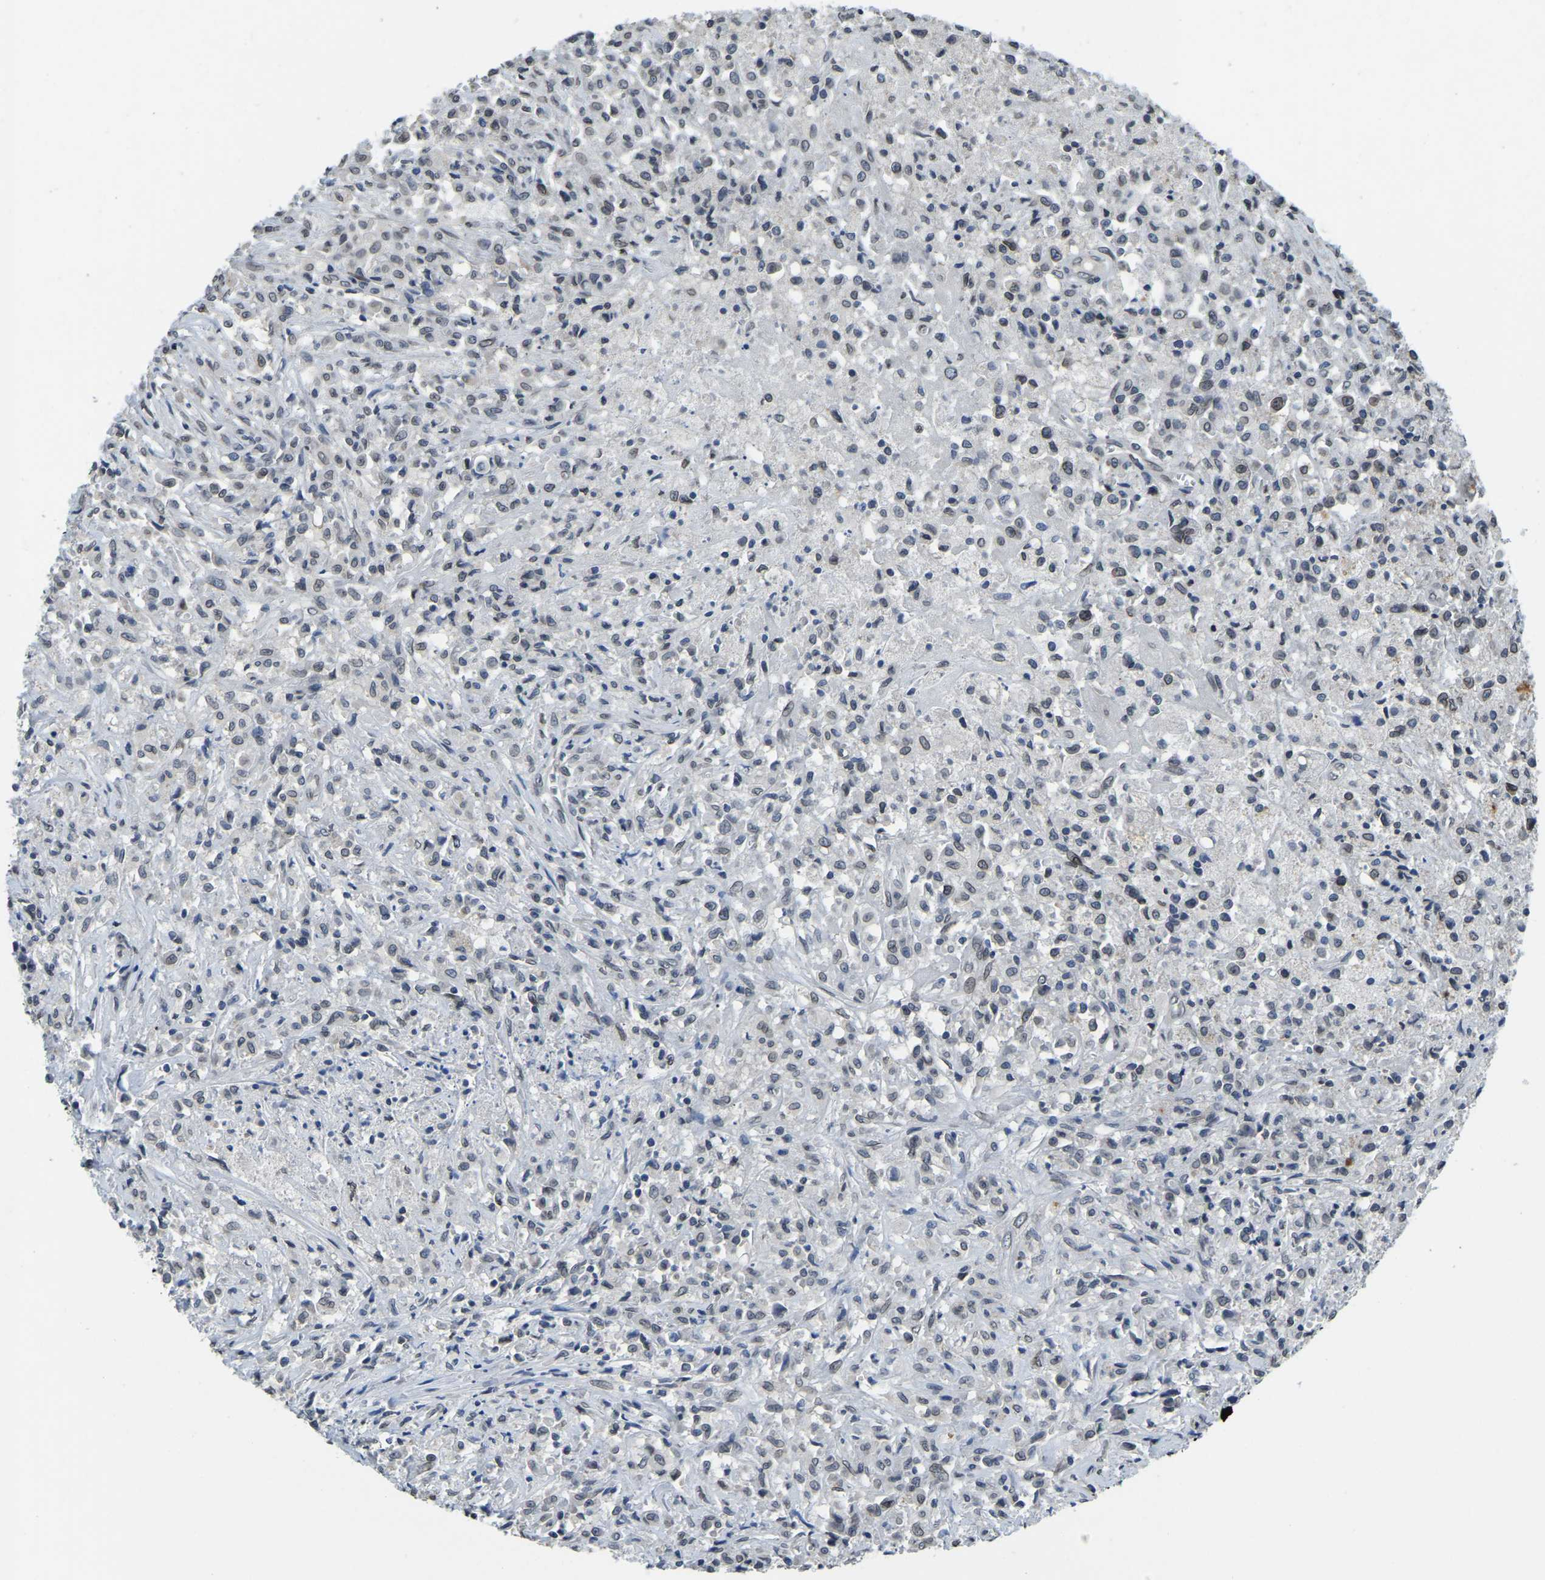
{"staining": {"intensity": "weak", "quantity": "<25%", "location": "nuclear"}, "tissue": "testis cancer", "cell_type": "Tumor cells", "image_type": "cancer", "snomed": [{"axis": "morphology", "description": "Carcinoma, Embryonal, NOS"}, {"axis": "topography", "description": "Testis"}], "caption": "Immunohistochemistry (IHC) histopathology image of neoplastic tissue: testis cancer stained with DAB exhibits no significant protein positivity in tumor cells.", "gene": "RANBP2", "patient": {"sex": "male", "age": 2}}